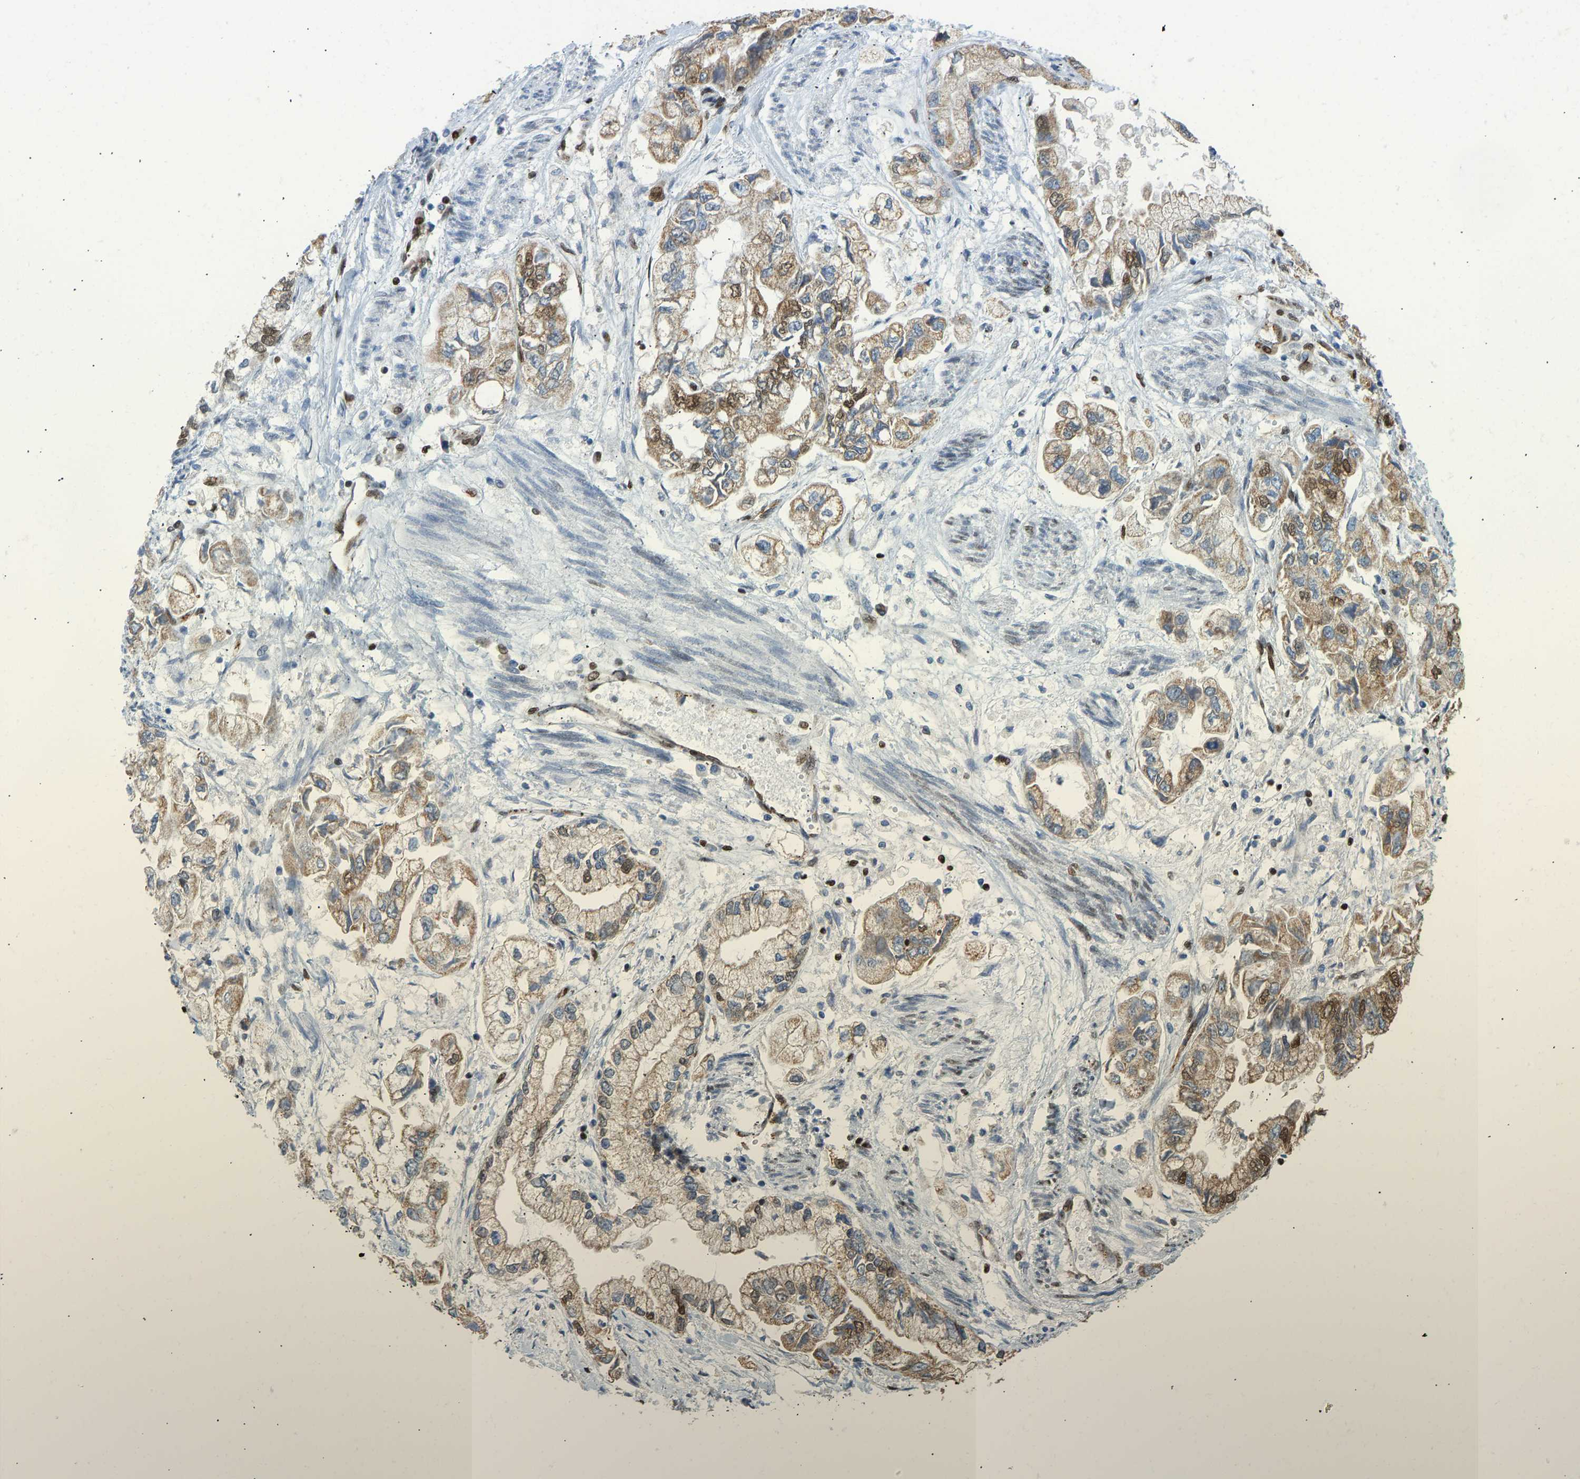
{"staining": {"intensity": "moderate", "quantity": ">75%", "location": "cytoplasmic/membranous,nuclear"}, "tissue": "stomach cancer", "cell_type": "Tumor cells", "image_type": "cancer", "snomed": [{"axis": "morphology", "description": "Normal tissue, NOS"}, {"axis": "morphology", "description": "Adenocarcinoma, NOS"}, {"axis": "topography", "description": "Stomach"}], "caption": "The micrograph shows a brown stain indicating the presence of a protein in the cytoplasmic/membranous and nuclear of tumor cells in stomach cancer.", "gene": "ZSCAN20", "patient": {"sex": "male", "age": 62}}